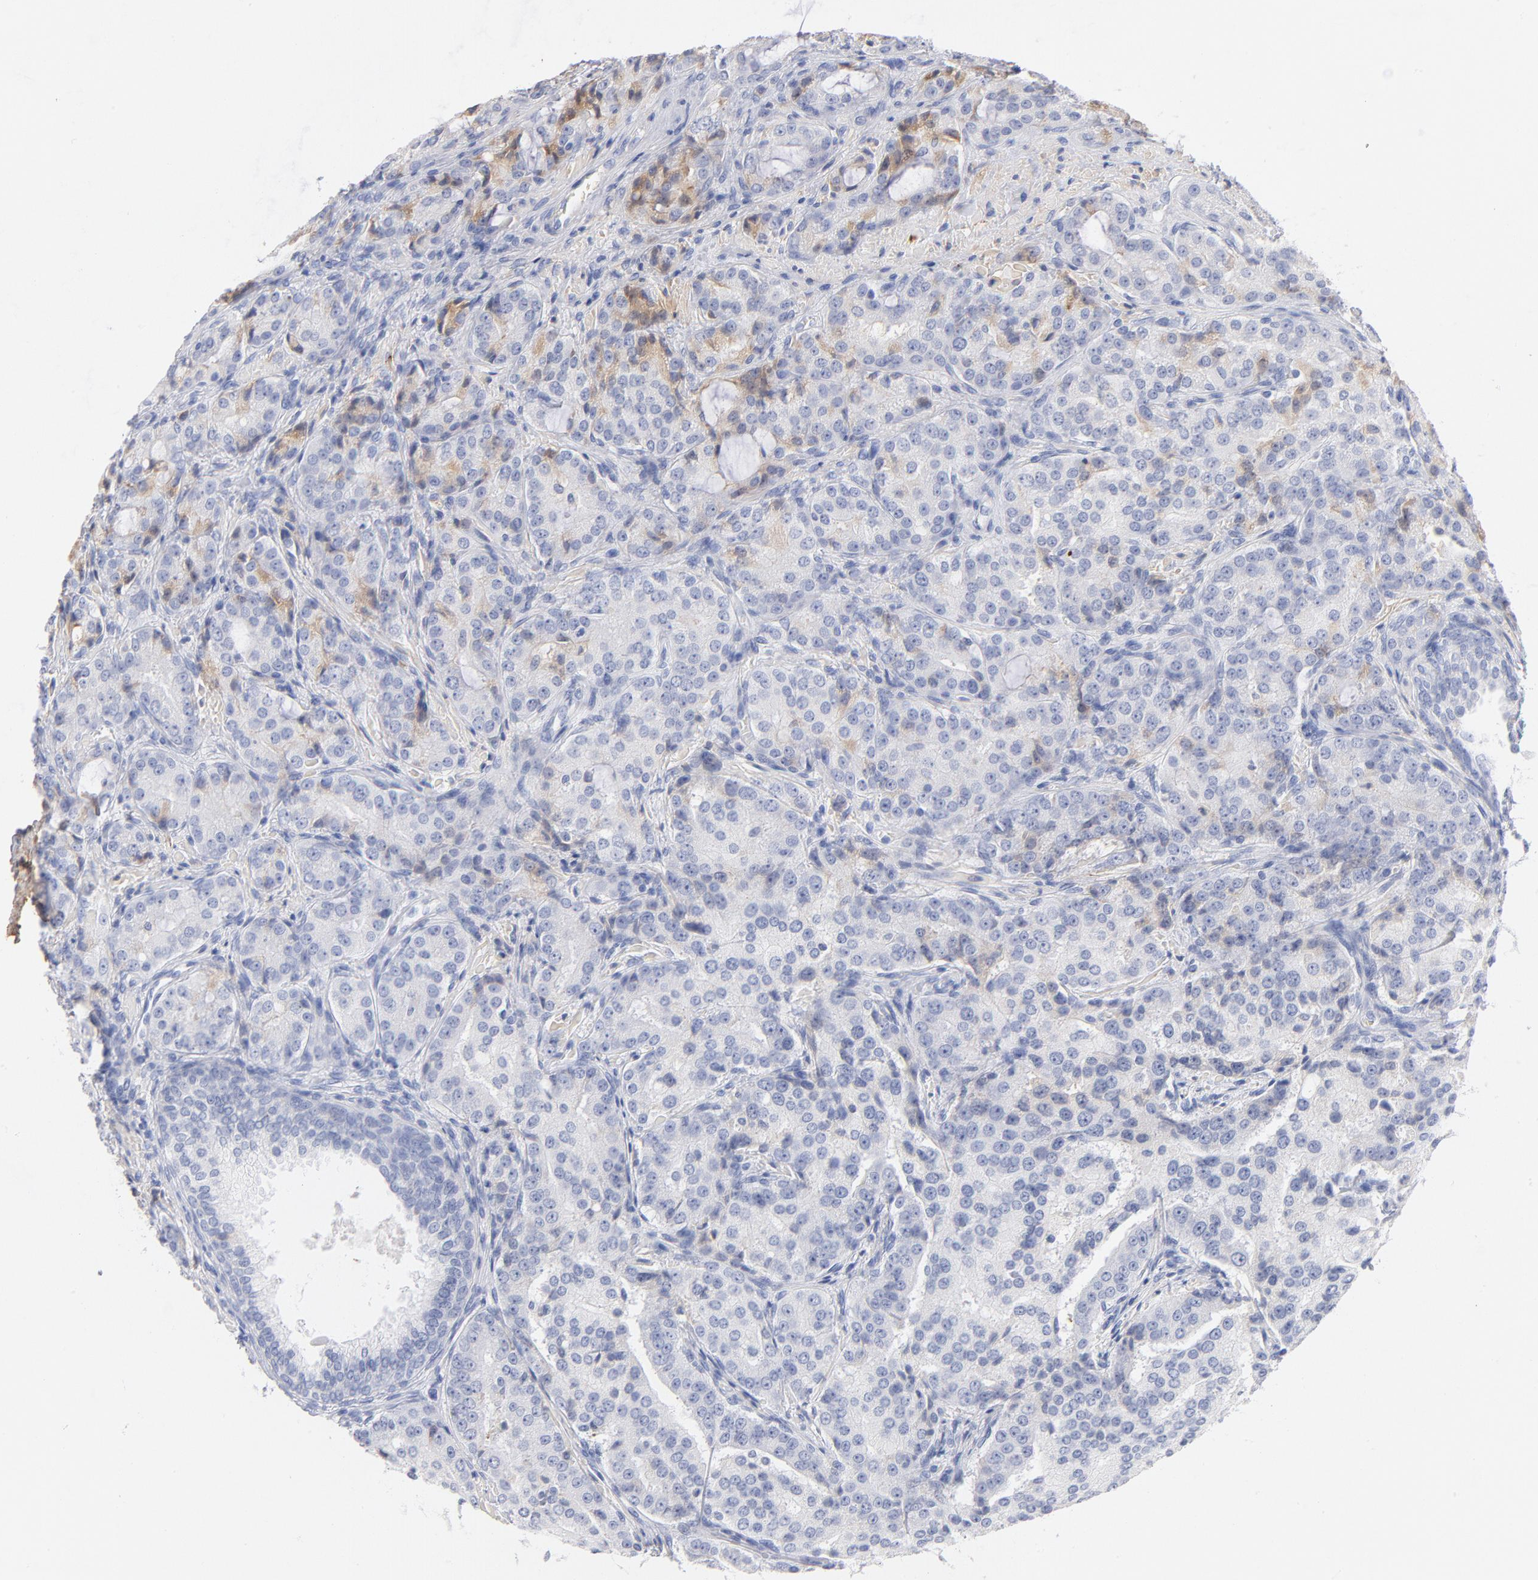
{"staining": {"intensity": "negative", "quantity": "none", "location": "none"}, "tissue": "prostate cancer", "cell_type": "Tumor cells", "image_type": "cancer", "snomed": [{"axis": "morphology", "description": "Adenocarcinoma, High grade"}, {"axis": "topography", "description": "Prostate"}], "caption": "DAB immunohistochemical staining of prostate cancer (high-grade adenocarcinoma) reveals no significant positivity in tumor cells.", "gene": "C3", "patient": {"sex": "male", "age": 72}}